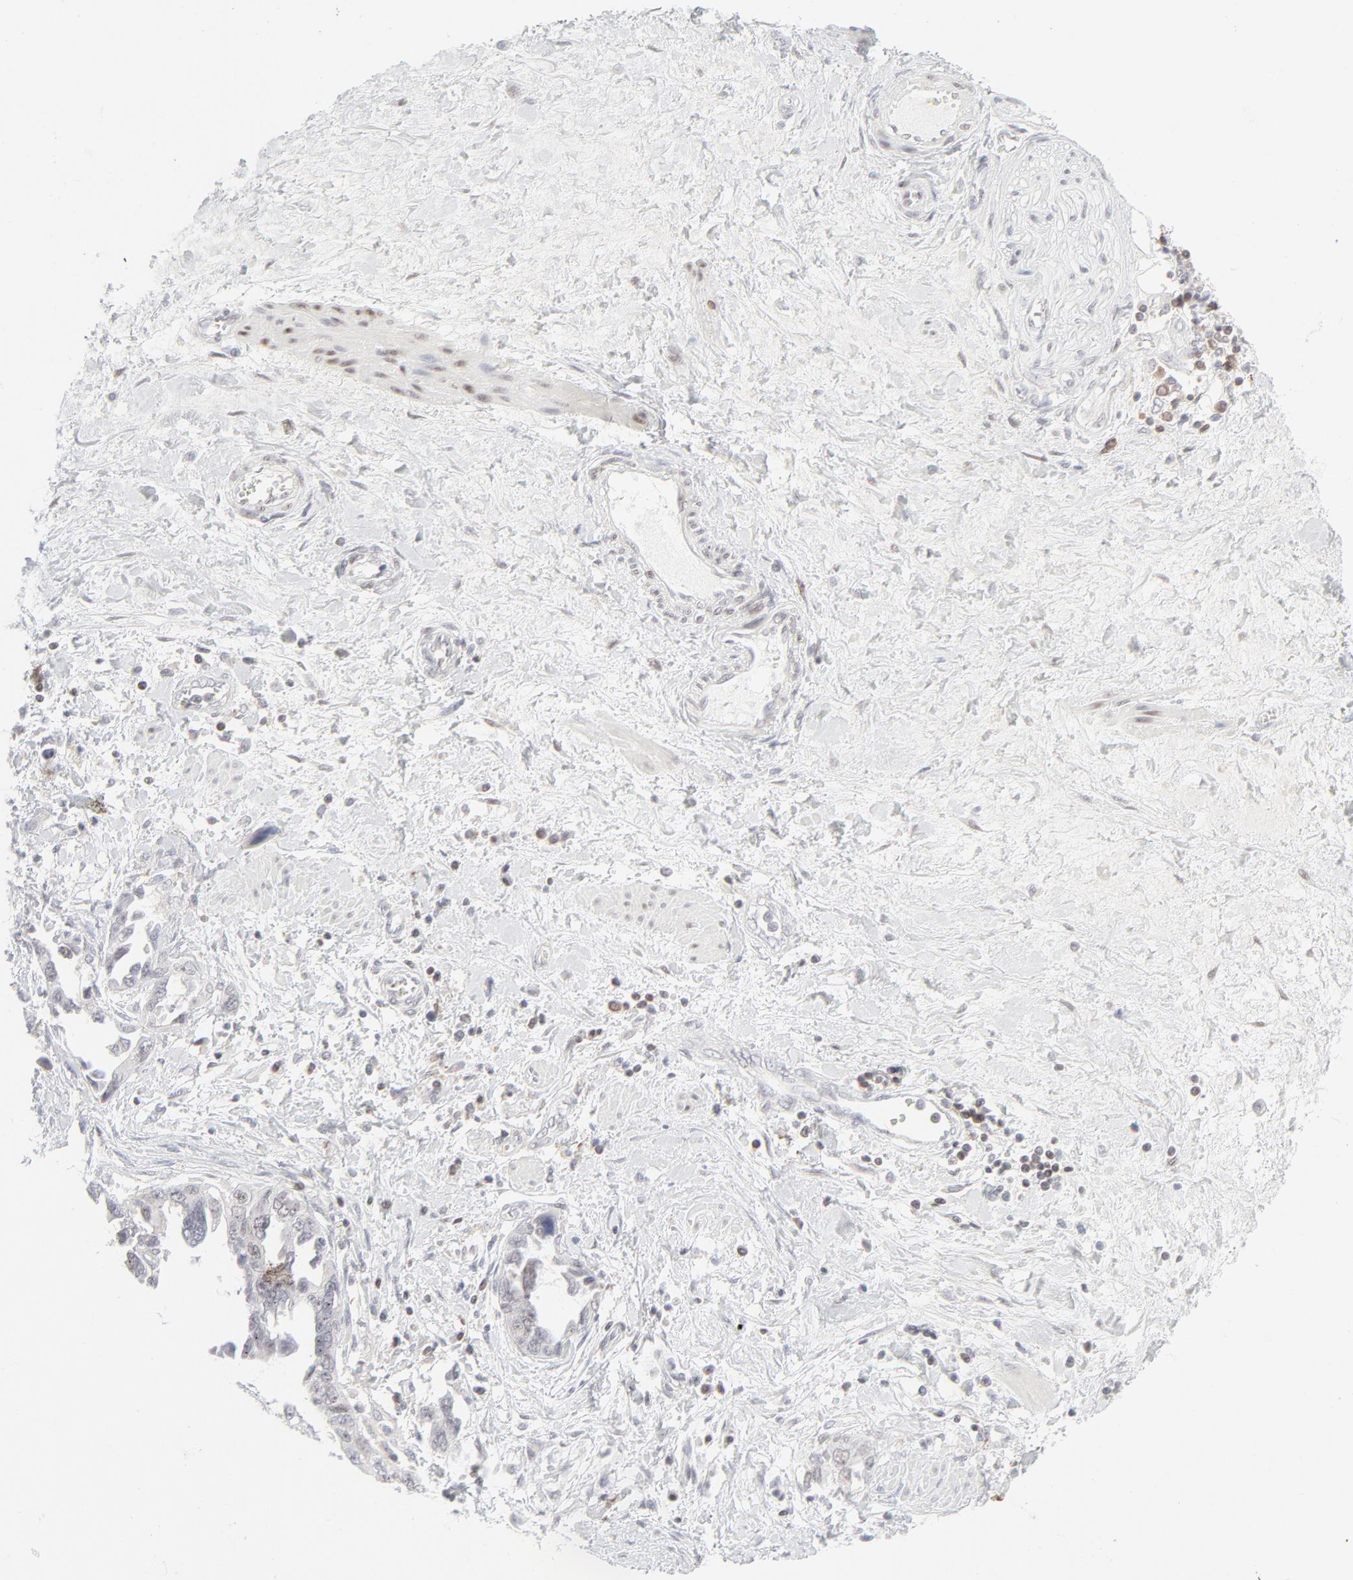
{"staining": {"intensity": "weak", "quantity": "<25%", "location": "nuclear"}, "tissue": "ovarian cancer", "cell_type": "Tumor cells", "image_type": "cancer", "snomed": [{"axis": "morphology", "description": "Cystadenocarcinoma, serous, NOS"}, {"axis": "topography", "description": "Ovary"}], "caption": "A photomicrograph of ovarian cancer (serous cystadenocarcinoma) stained for a protein demonstrates no brown staining in tumor cells.", "gene": "PRKCB", "patient": {"sex": "female", "age": 63}}